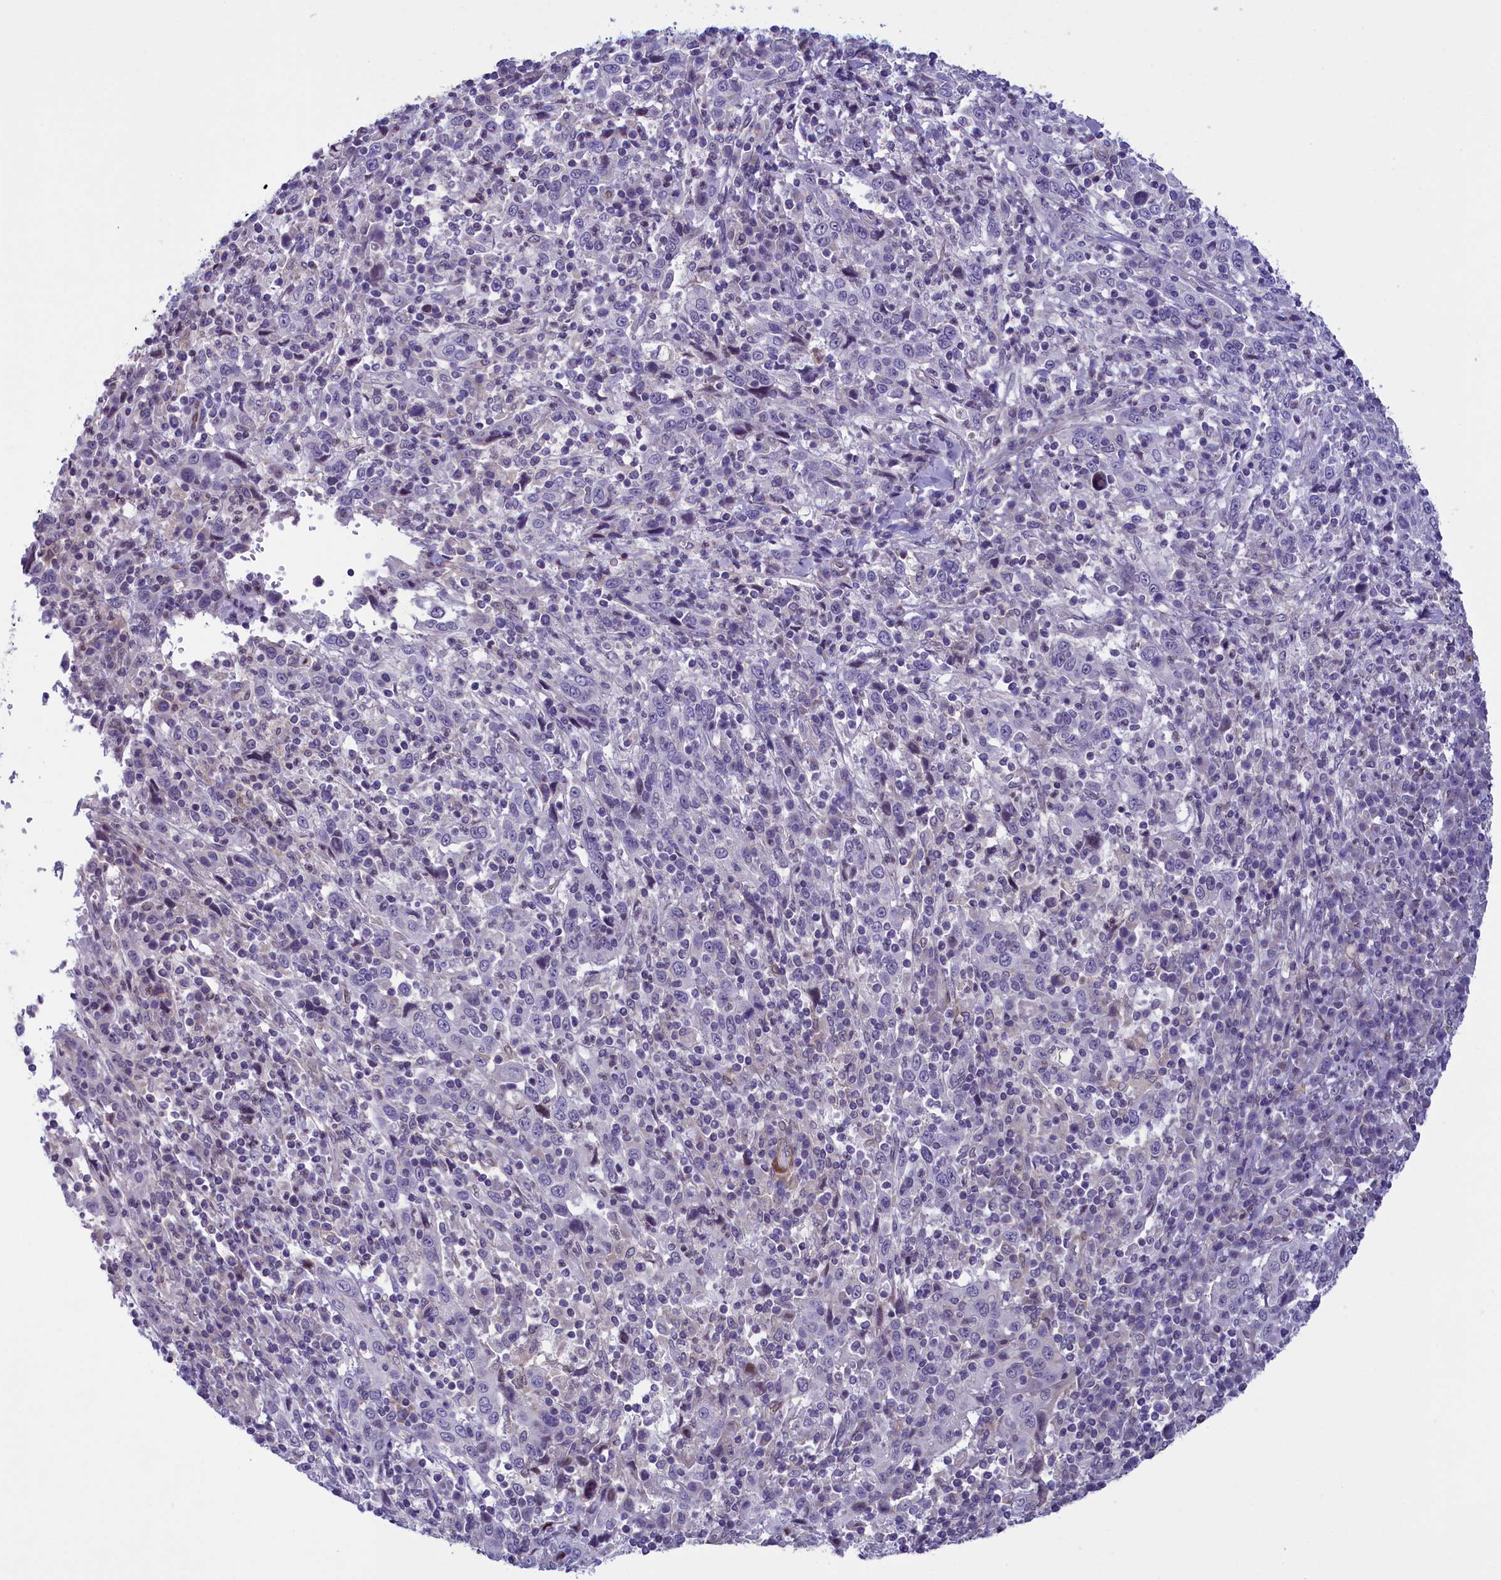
{"staining": {"intensity": "negative", "quantity": "none", "location": "none"}, "tissue": "cervical cancer", "cell_type": "Tumor cells", "image_type": "cancer", "snomed": [{"axis": "morphology", "description": "Squamous cell carcinoma, NOS"}, {"axis": "topography", "description": "Cervix"}], "caption": "Immunohistochemical staining of human cervical cancer reveals no significant positivity in tumor cells.", "gene": "IGSF6", "patient": {"sex": "female", "age": 46}}